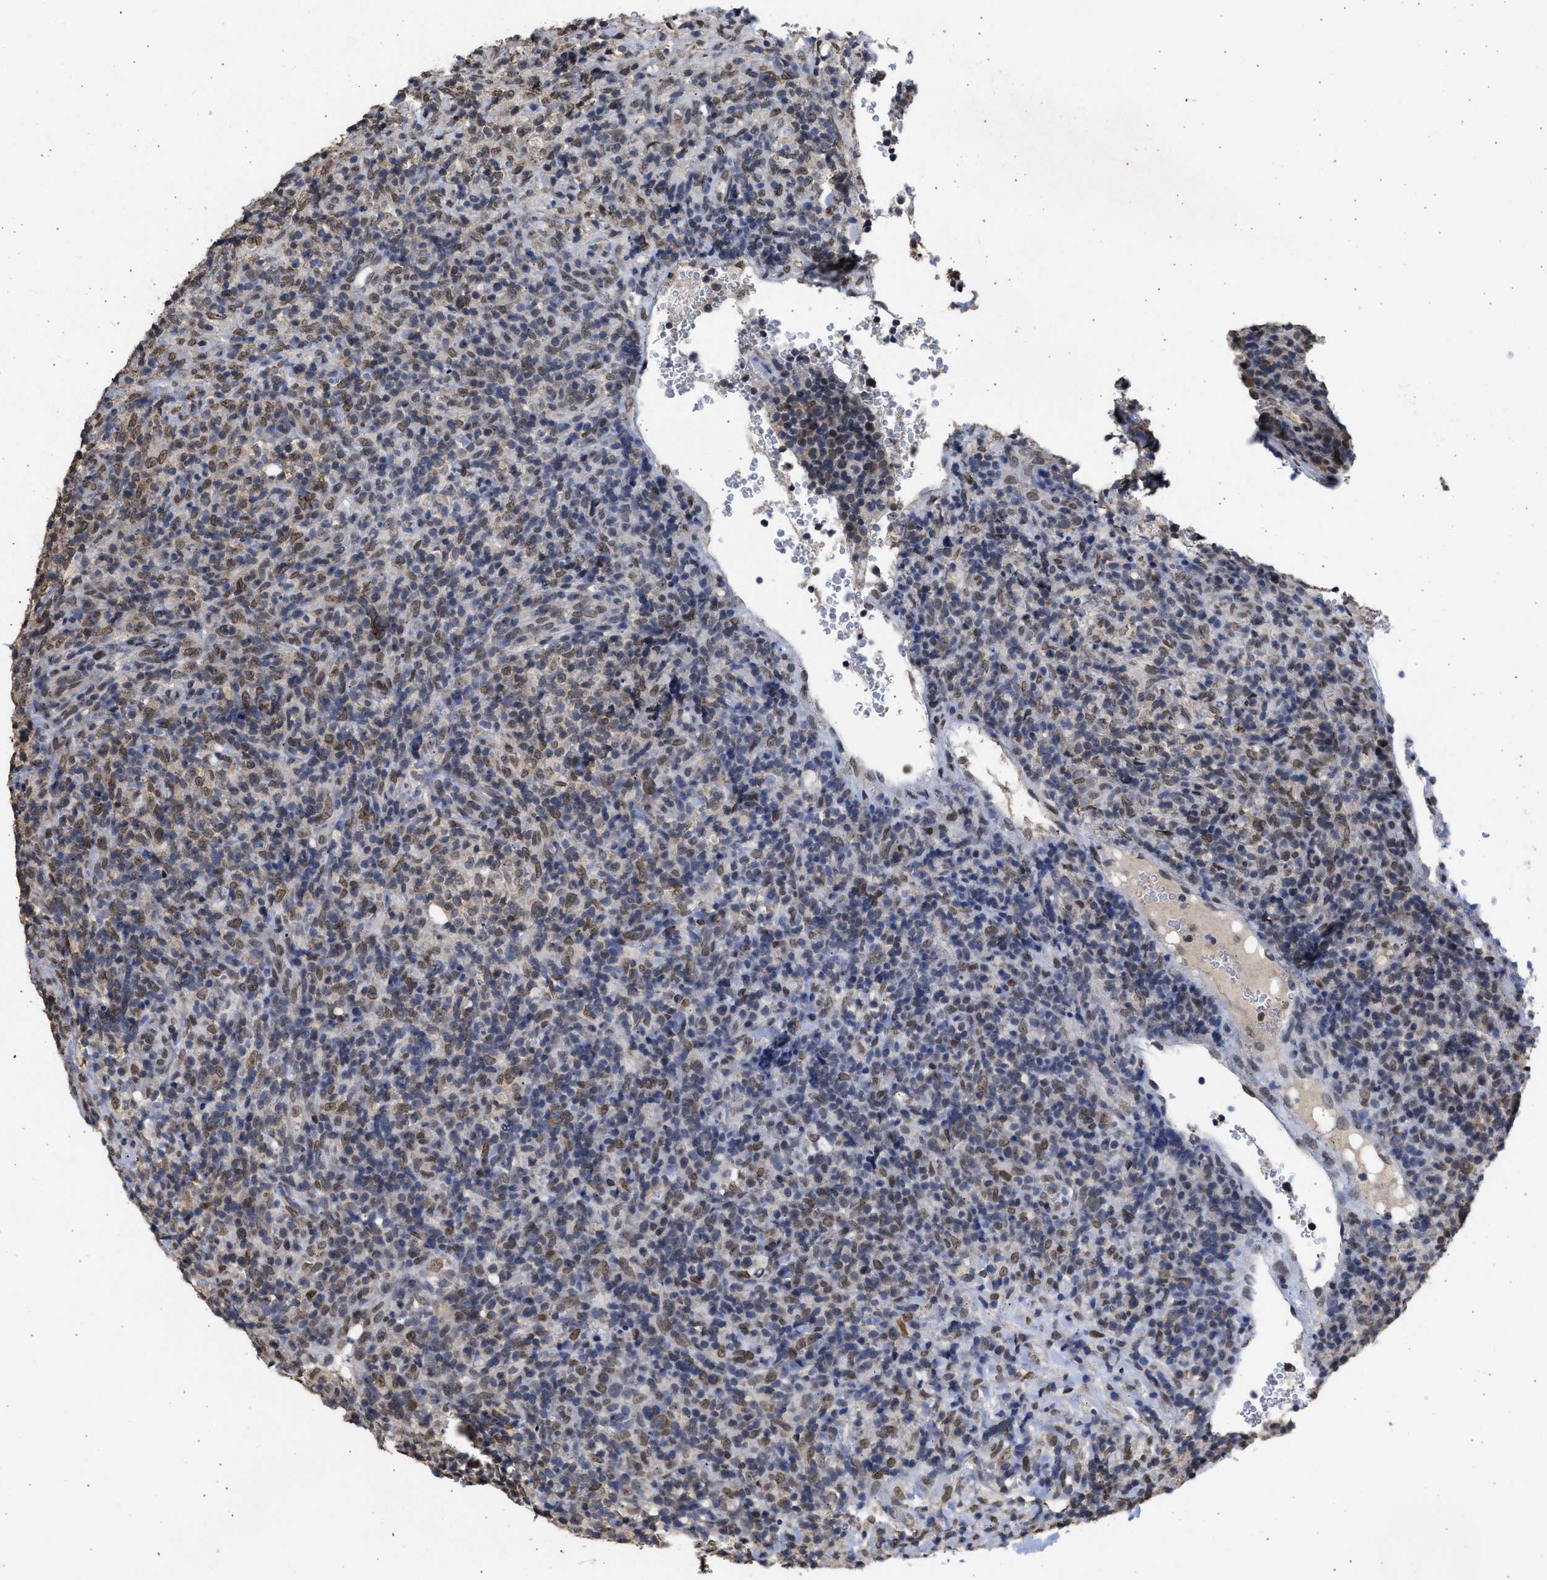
{"staining": {"intensity": "weak", "quantity": "25%-75%", "location": "nuclear"}, "tissue": "lymphoma", "cell_type": "Tumor cells", "image_type": "cancer", "snomed": [{"axis": "morphology", "description": "Malignant lymphoma, non-Hodgkin's type, High grade"}, {"axis": "topography", "description": "Lymph node"}], "caption": "Immunohistochemical staining of lymphoma reveals low levels of weak nuclear staining in about 25%-75% of tumor cells. (brown staining indicates protein expression, while blue staining denotes nuclei).", "gene": "NUP35", "patient": {"sex": "female", "age": 76}}